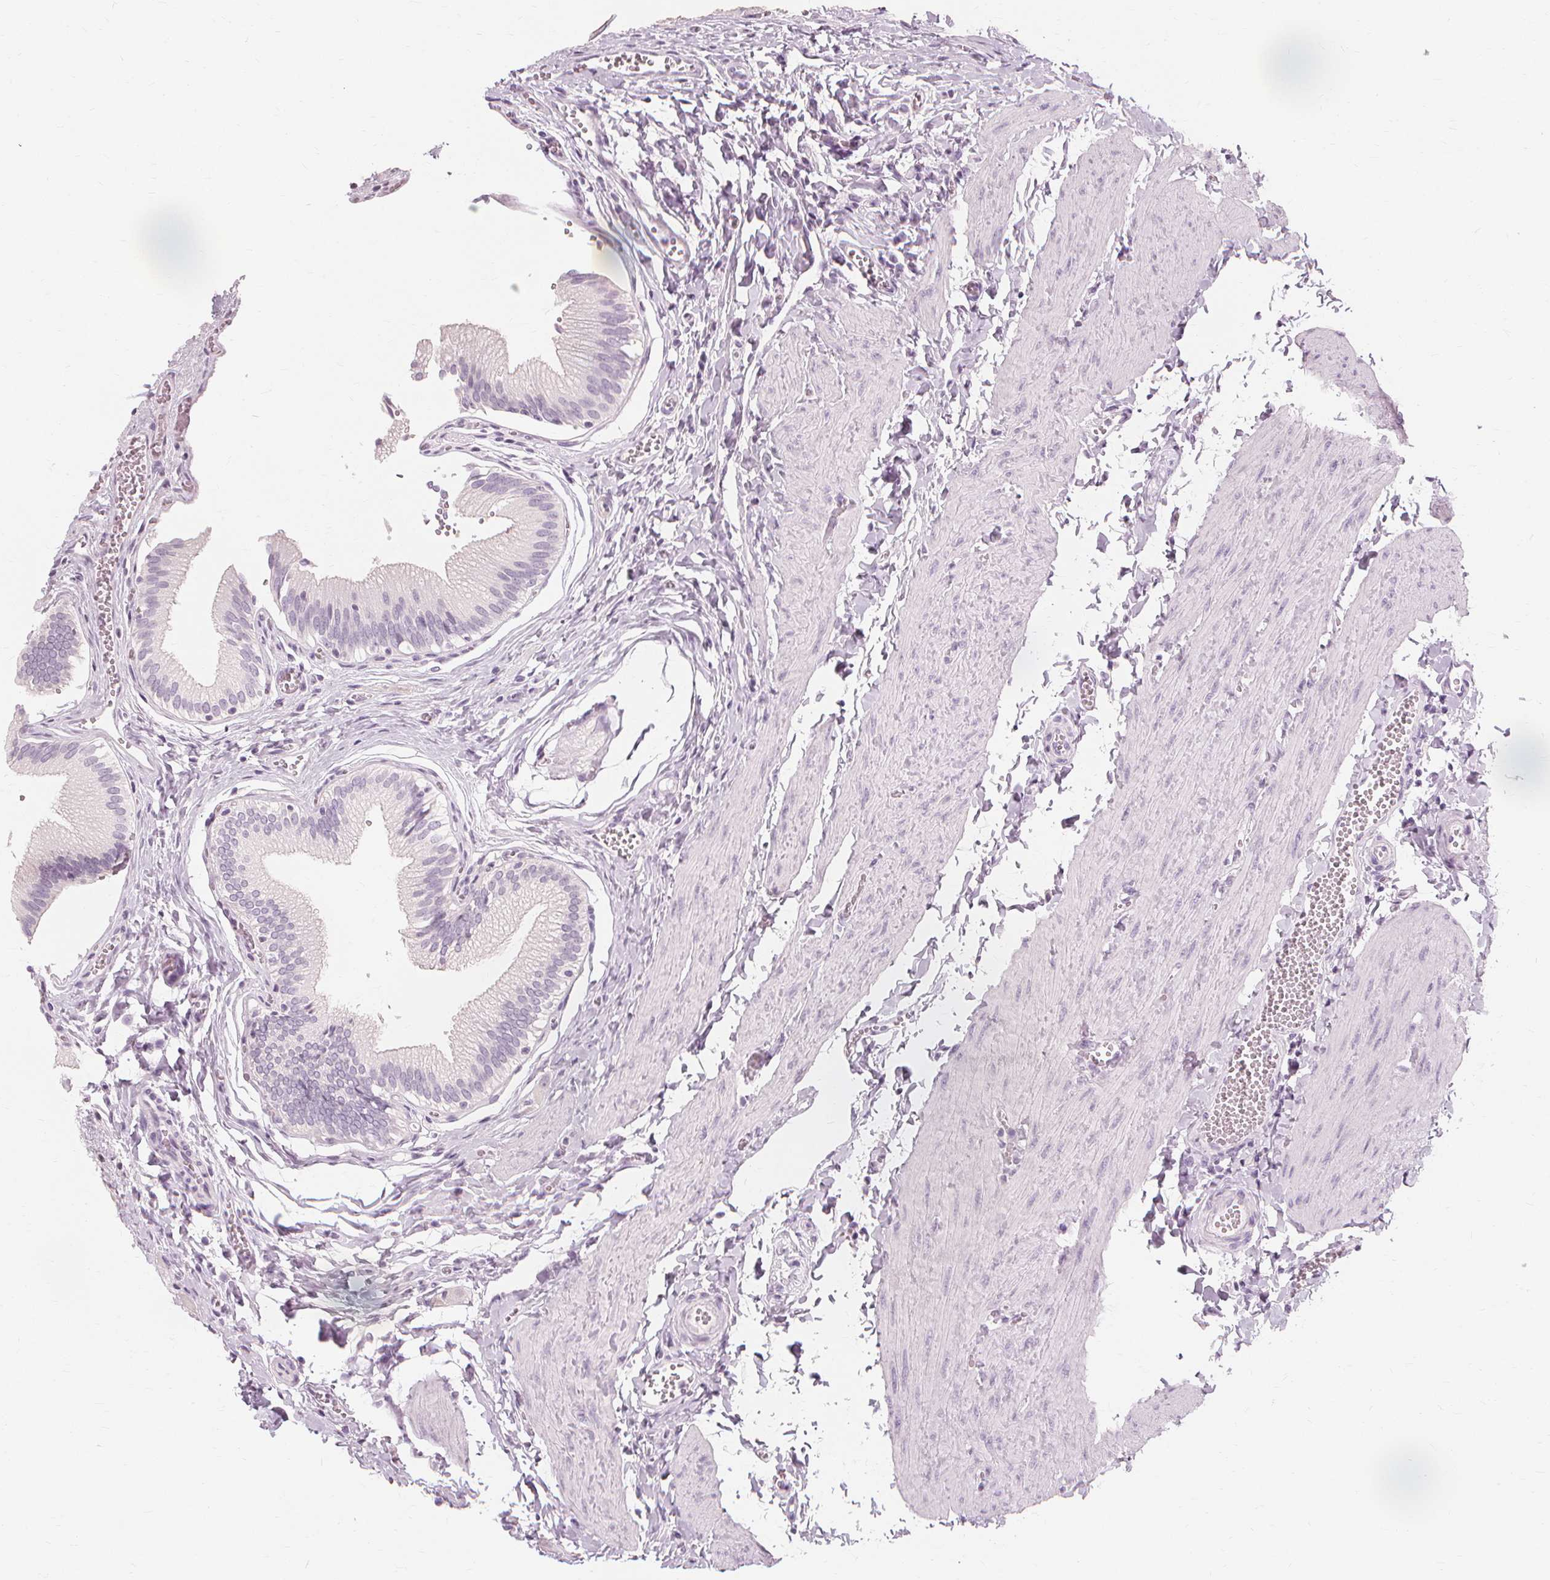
{"staining": {"intensity": "negative", "quantity": "none", "location": "none"}, "tissue": "gallbladder", "cell_type": "Glandular cells", "image_type": "normal", "snomed": [{"axis": "morphology", "description": "Normal tissue, NOS"}, {"axis": "topography", "description": "Gallbladder"}, {"axis": "topography", "description": "Peripheral nerve tissue"}], "caption": "Image shows no protein staining in glandular cells of normal gallbladder.", "gene": "MUC12", "patient": {"sex": "male", "age": 17}}